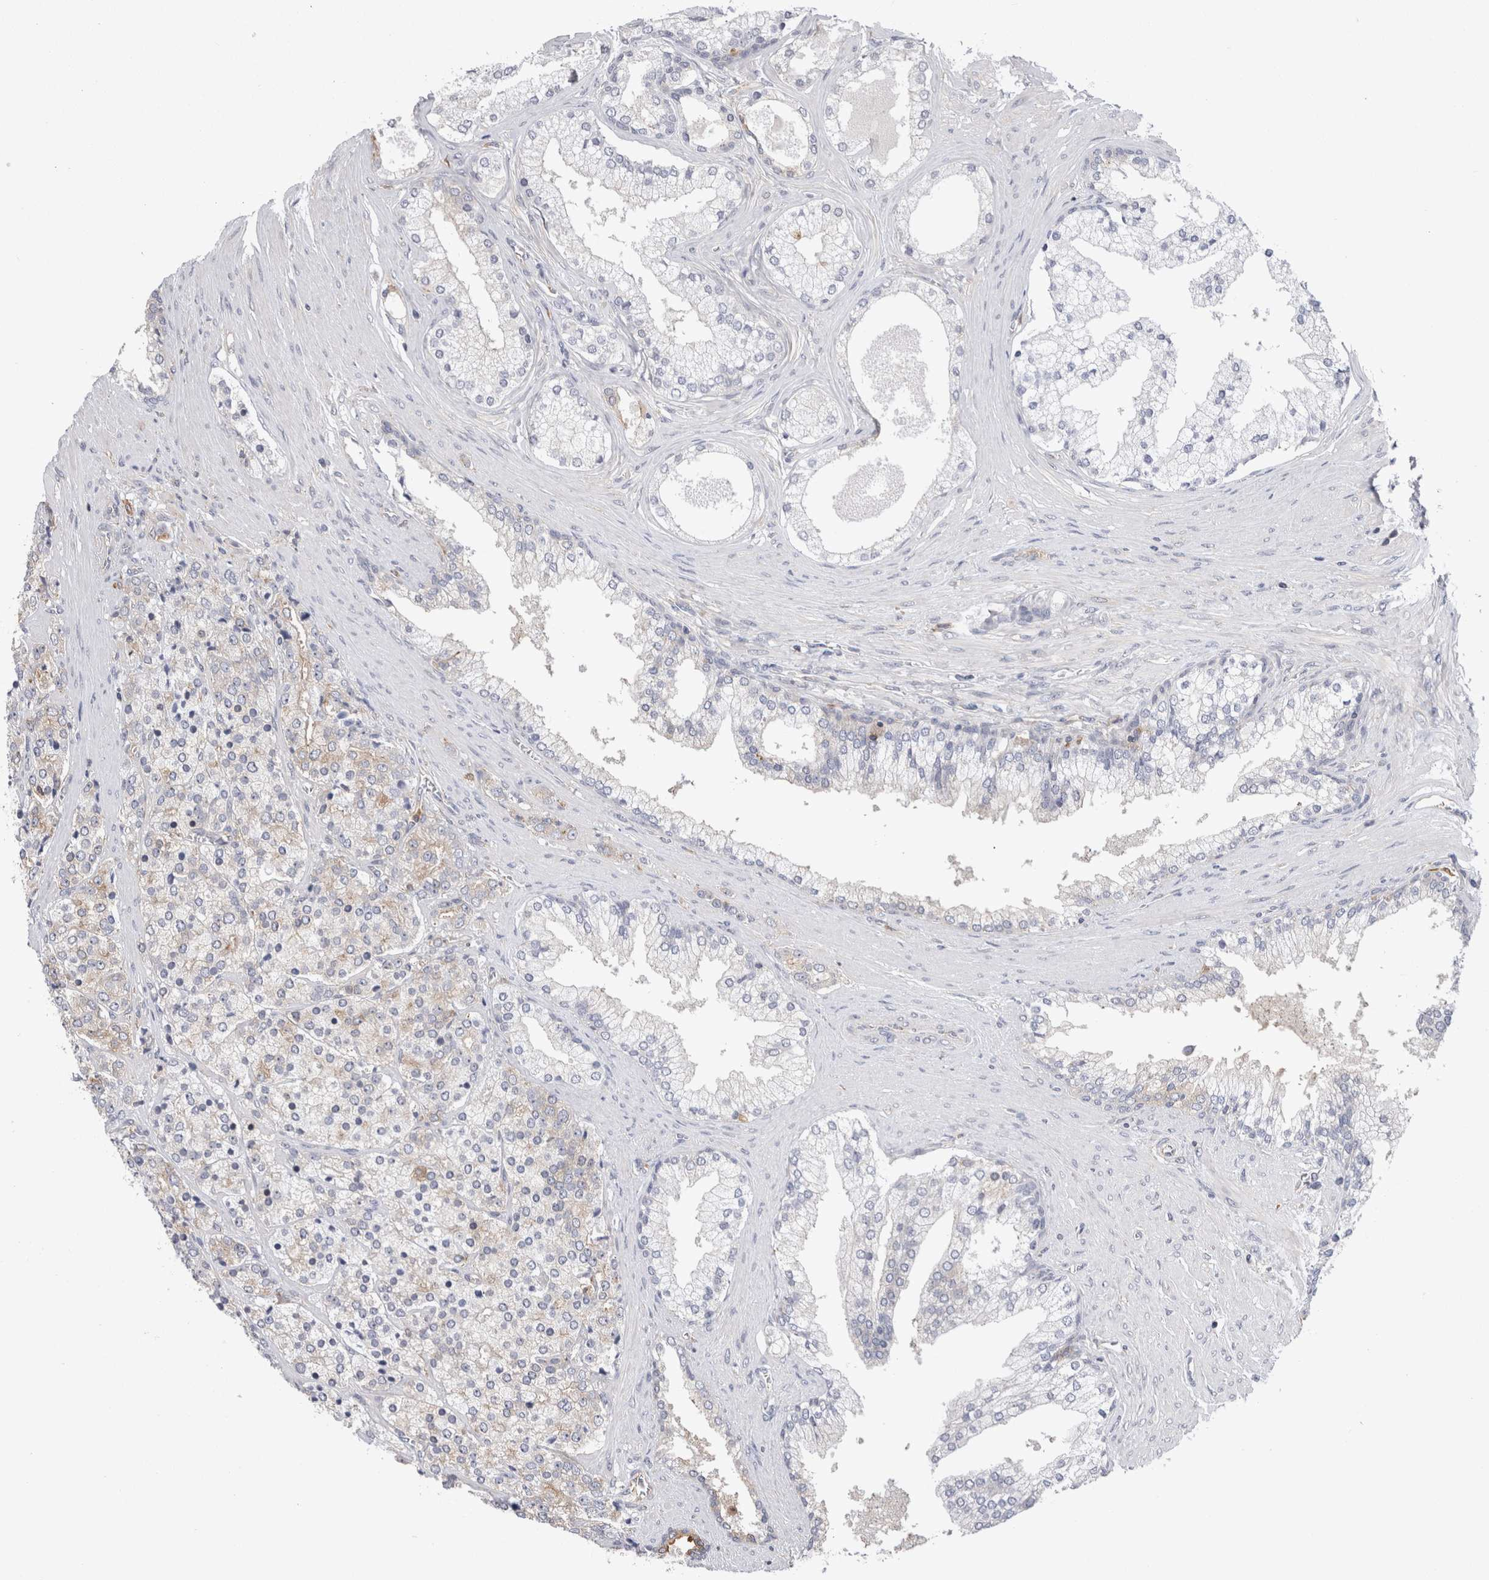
{"staining": {"intensity": "negative", "quantity": "none", "location": "none"}, "tissue": "prostate cancer", "cell_type": "Tumor cells", "image_type": "cancer", "snomed": [{"axis": "morphology", "description": "Adenocarcinoma, High grade"}, {"axis": "topography", "description": "Prostate"}], "caption": "Prostate high-grade adenocarcinoma was stained to show a protein in brown. There is no significant expression in tumor cells. (Brightfield microscopy of DAB immunohistochemistry (IHC) at high magnification).", "gene": "RAB11FIP1", "patient": {"sex": "male", "age": 71}}